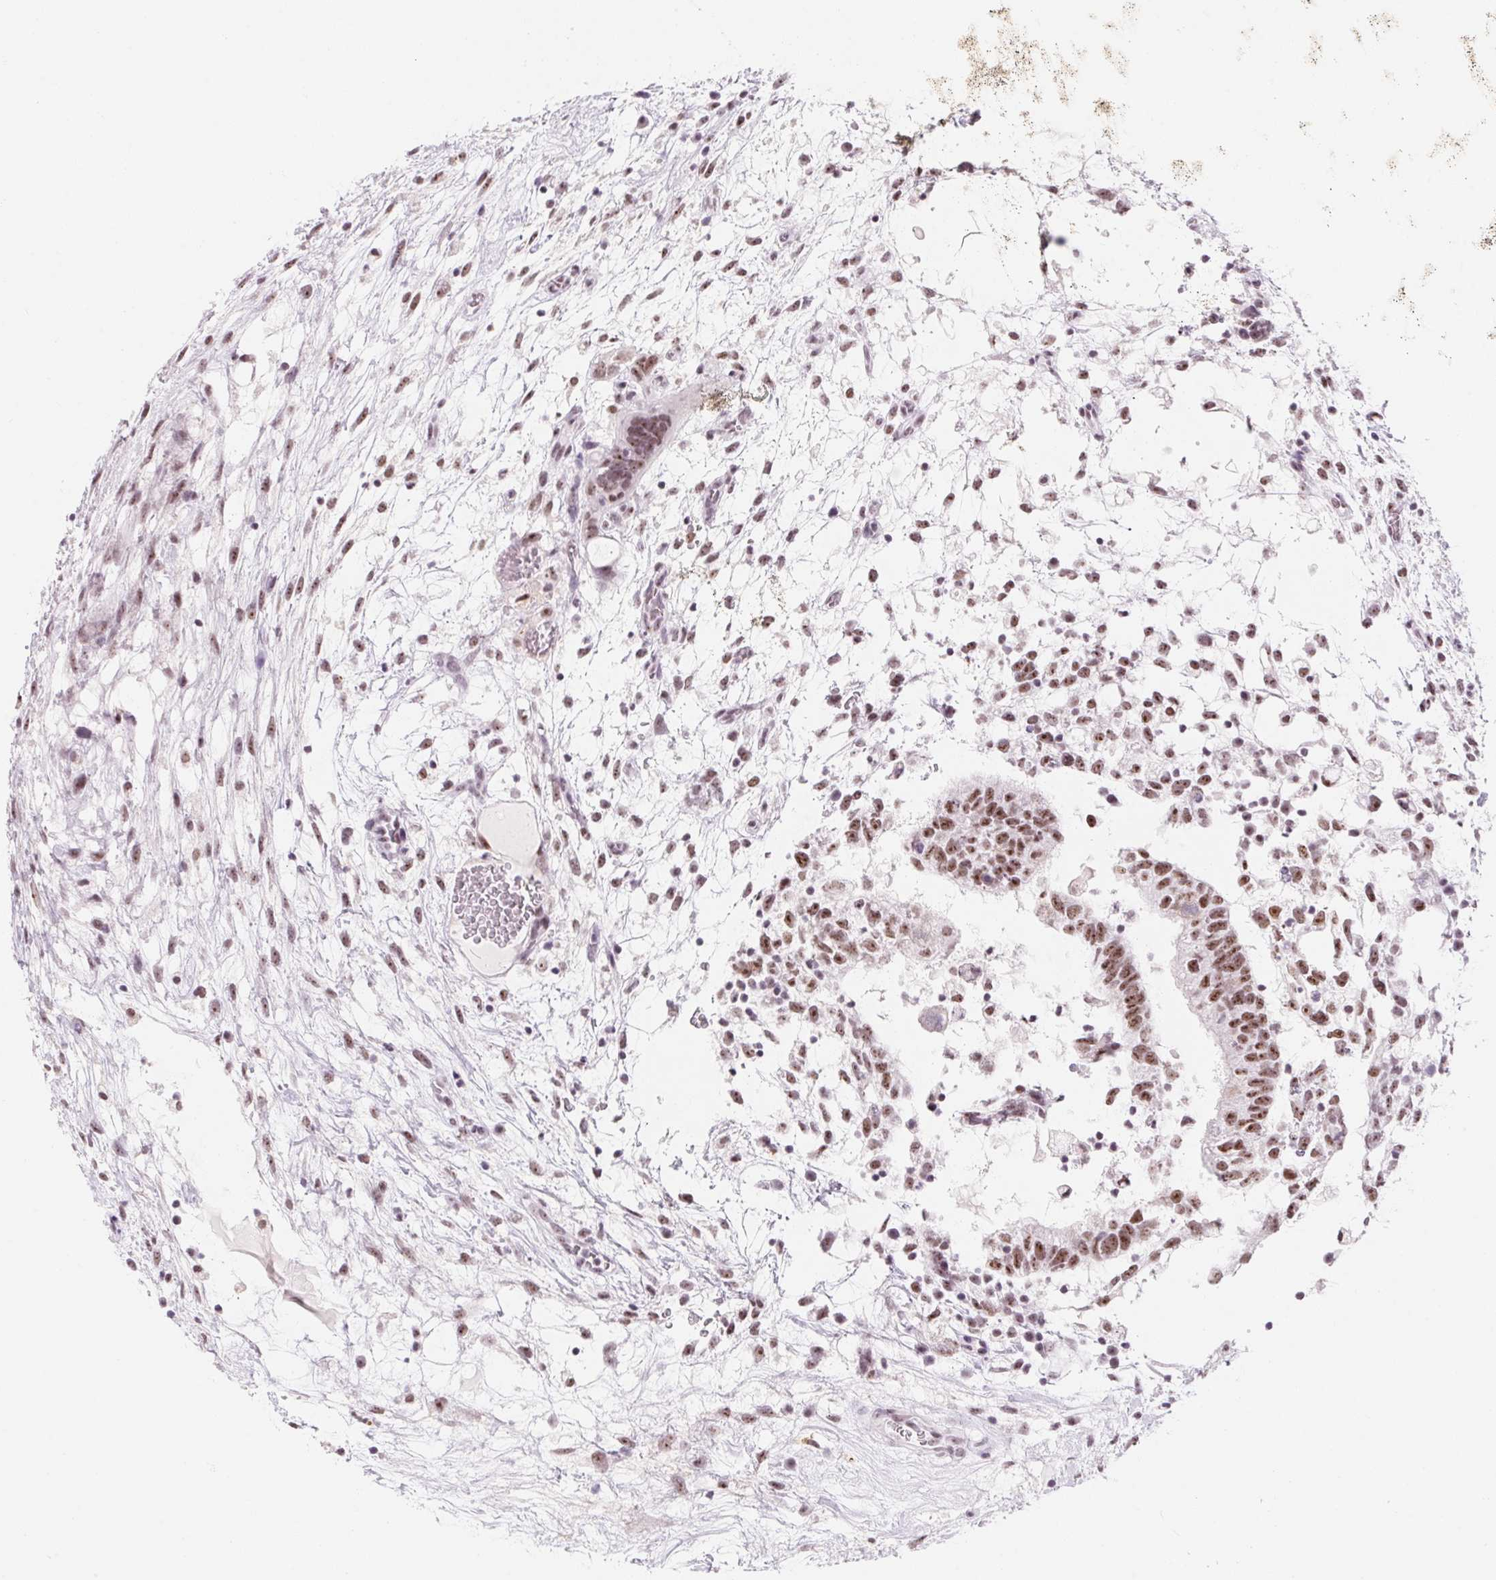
{"staining": {"intensity": "weak", "quantity": ">75%", "location": "nuclear"}, "tissue": "testis cancer", "cell_type": "Tumor cells", "image_type": "cancer", "snomed": [{"axis": "morphology", "description": "Normal tissue, NOS"}, {"axis": "morphology", "description": "Carcinoma, Embryonal, NOS"}, {"axis": "topography", "description": "Testis"}], "caption": "Protein staining reveals weak nuclear staining in approximately >75% of tumor cells in testis cancer.", "gene": "ZIC4", "patient": {"sex": "male", "age": 32}}